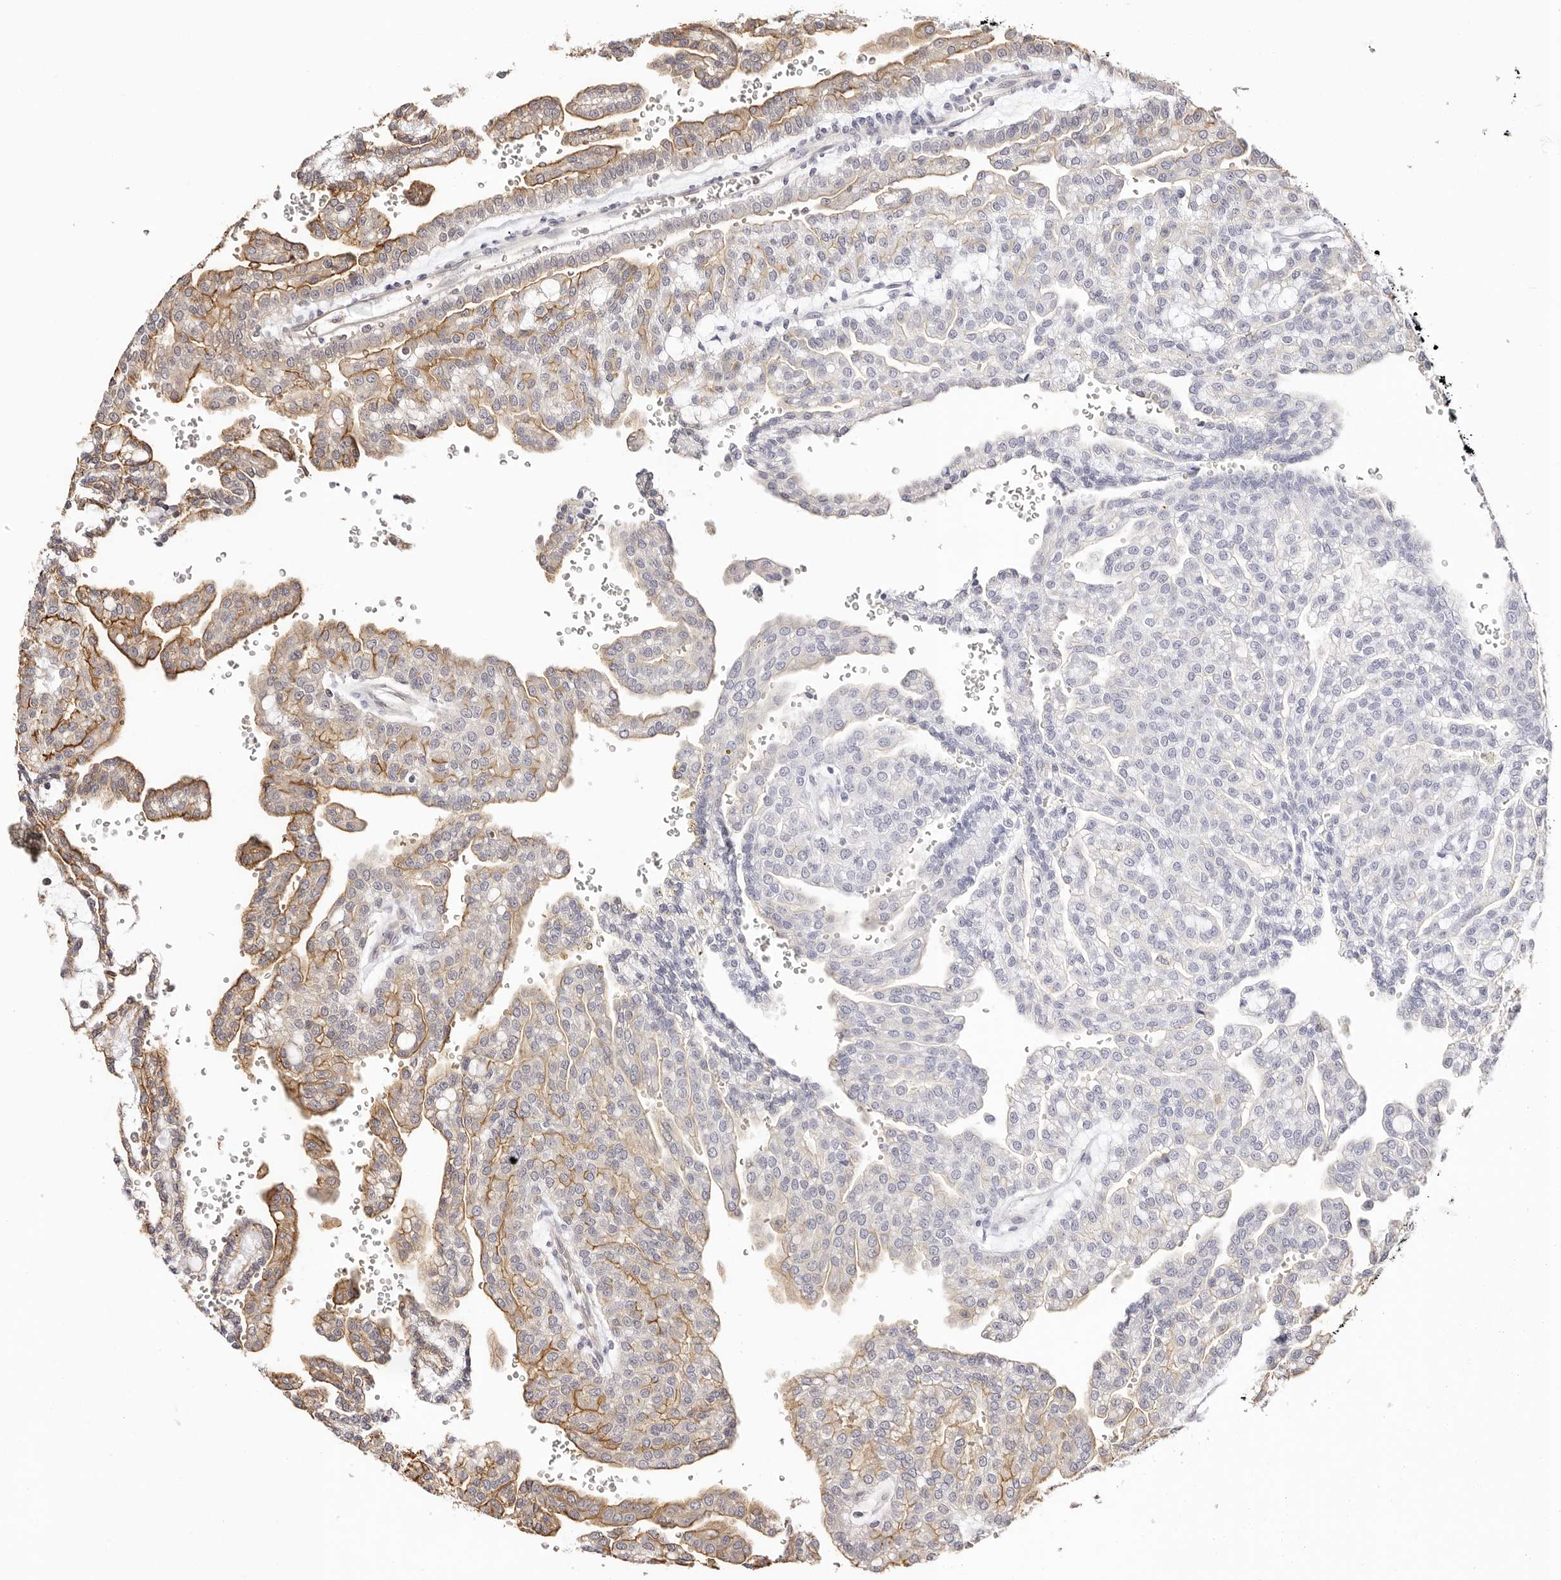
{"staining": {"intensity": "moderate", "quantity": "<25%", "location": "cytoplasmic/membranous"}, "tissue": "renal cancer", "cell_type": "Tumor cells", "image_type": "cancer", "snomed": [{"axis": "morphology", "description": "Adenocarcinoma, NOS"}, {"axis": "topography", "description": "Kidney"}], "caption": "A histopathology image of adenocarcinoma (renal) stained for a protein shows moderate cytoplasmic/membranous brown staining in tumor cells. The protein of interest is shown in brown color, while the nuclei are stained blue.", "gene": "STAT5A", "patient": {"sex": "male", "age": 63}}